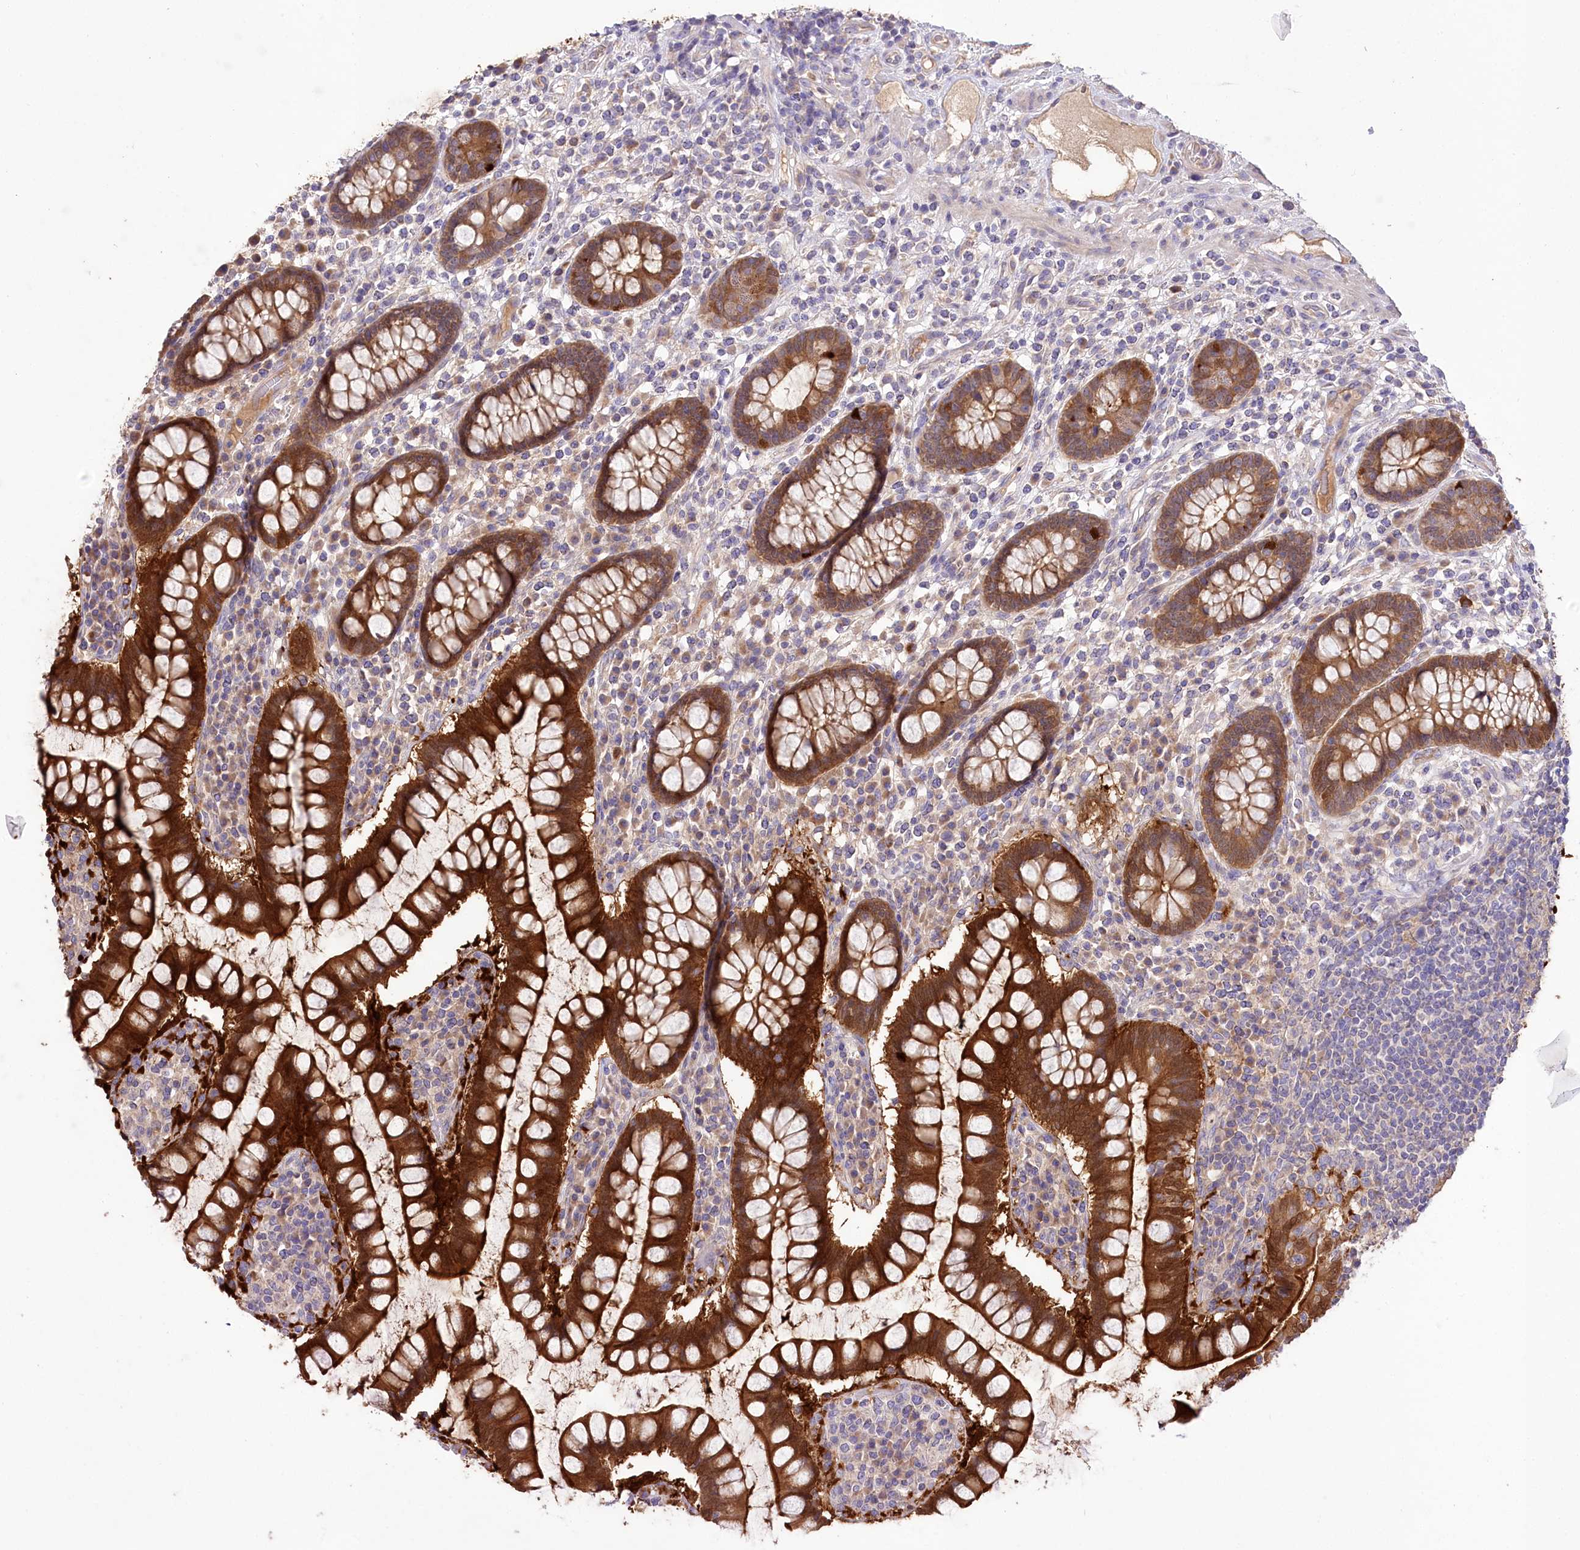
{"staining": {"intensity": "weak", "quantity": ">75%", "location": "cytoplasmic/membranous"}, "tissue": "colon", "cell_type": "Endothelial cells", "image_type": "normal", "snomed": [{"axis": "morphology", "description": "Normal tissue, NOS"}, {"axis": "topography", "description": "Colon"}], "caption": "A photomicrograph showing weak cytoplasmic/membranous positivity in about >75% of endothelial cells in normal colon, as visualized by brown immunohistochemical staining.", "gene": "PBLD", "patient": {"sex": "female", "age": 79}}